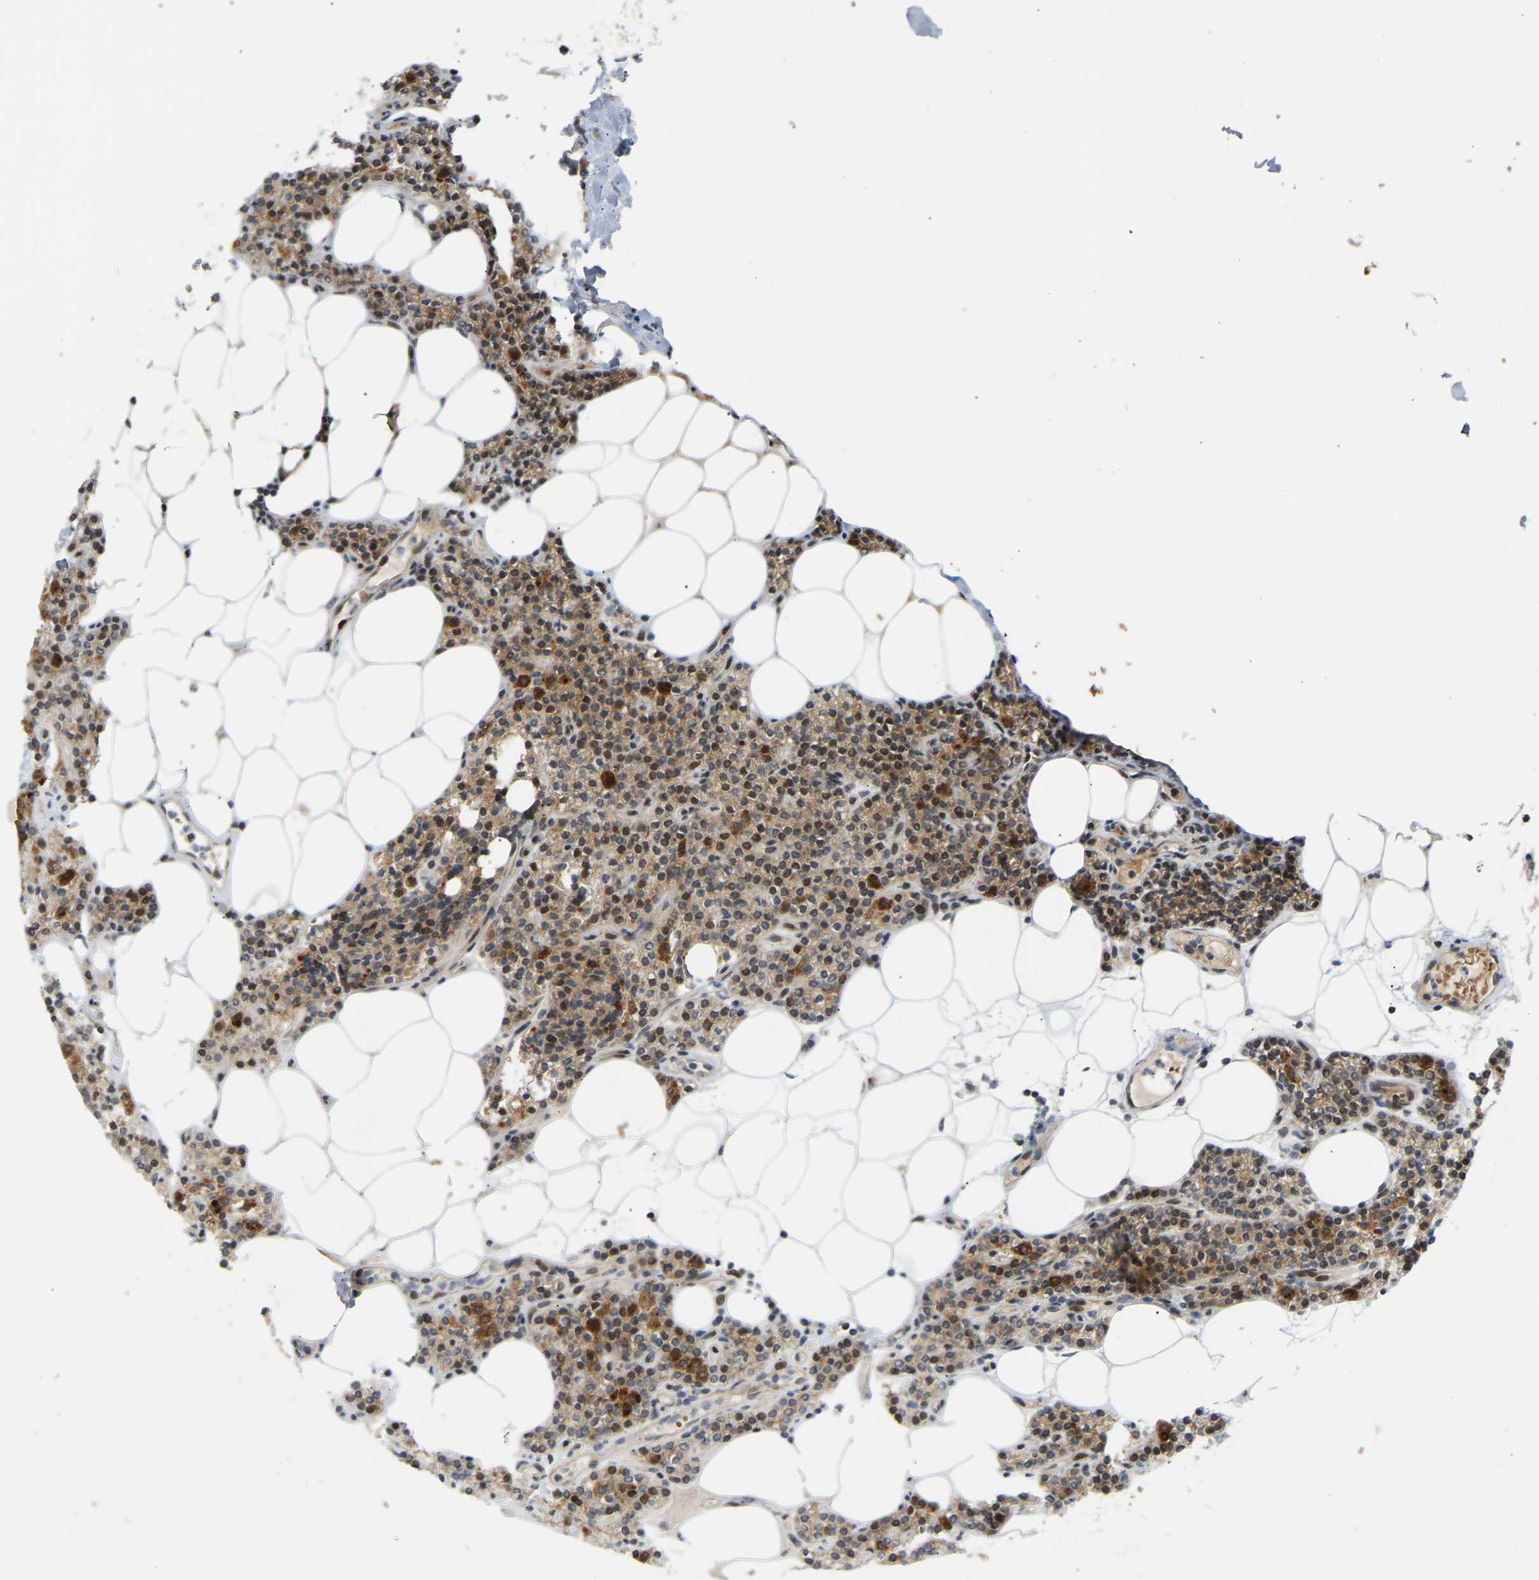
{"staining": {"intensity": "moderate", "quantity": ">75%", "location": "cytoplasmic/membranous,nuclear"}, "tissue": "parathyroid gland", "cell_type": "Glandular cells", "image_type": "normal", "snomed": [{"axis": "morphology", "description": "Normal tissue, NOS"}, {"axis": "morphology", "description": "Adenoma, NOS"}, {"axis": "topography", "description": "Parathyroid gland"}], "caption": "DAB immunohistochemical staining of unremarkable human parathyroid gland shows moderate cytoplasmic/membranous,nuclear protein staining in approximately >75% of glandular cells.", "gene": "POGLUT2", "patient": {"sex": "female", "age": 70}}